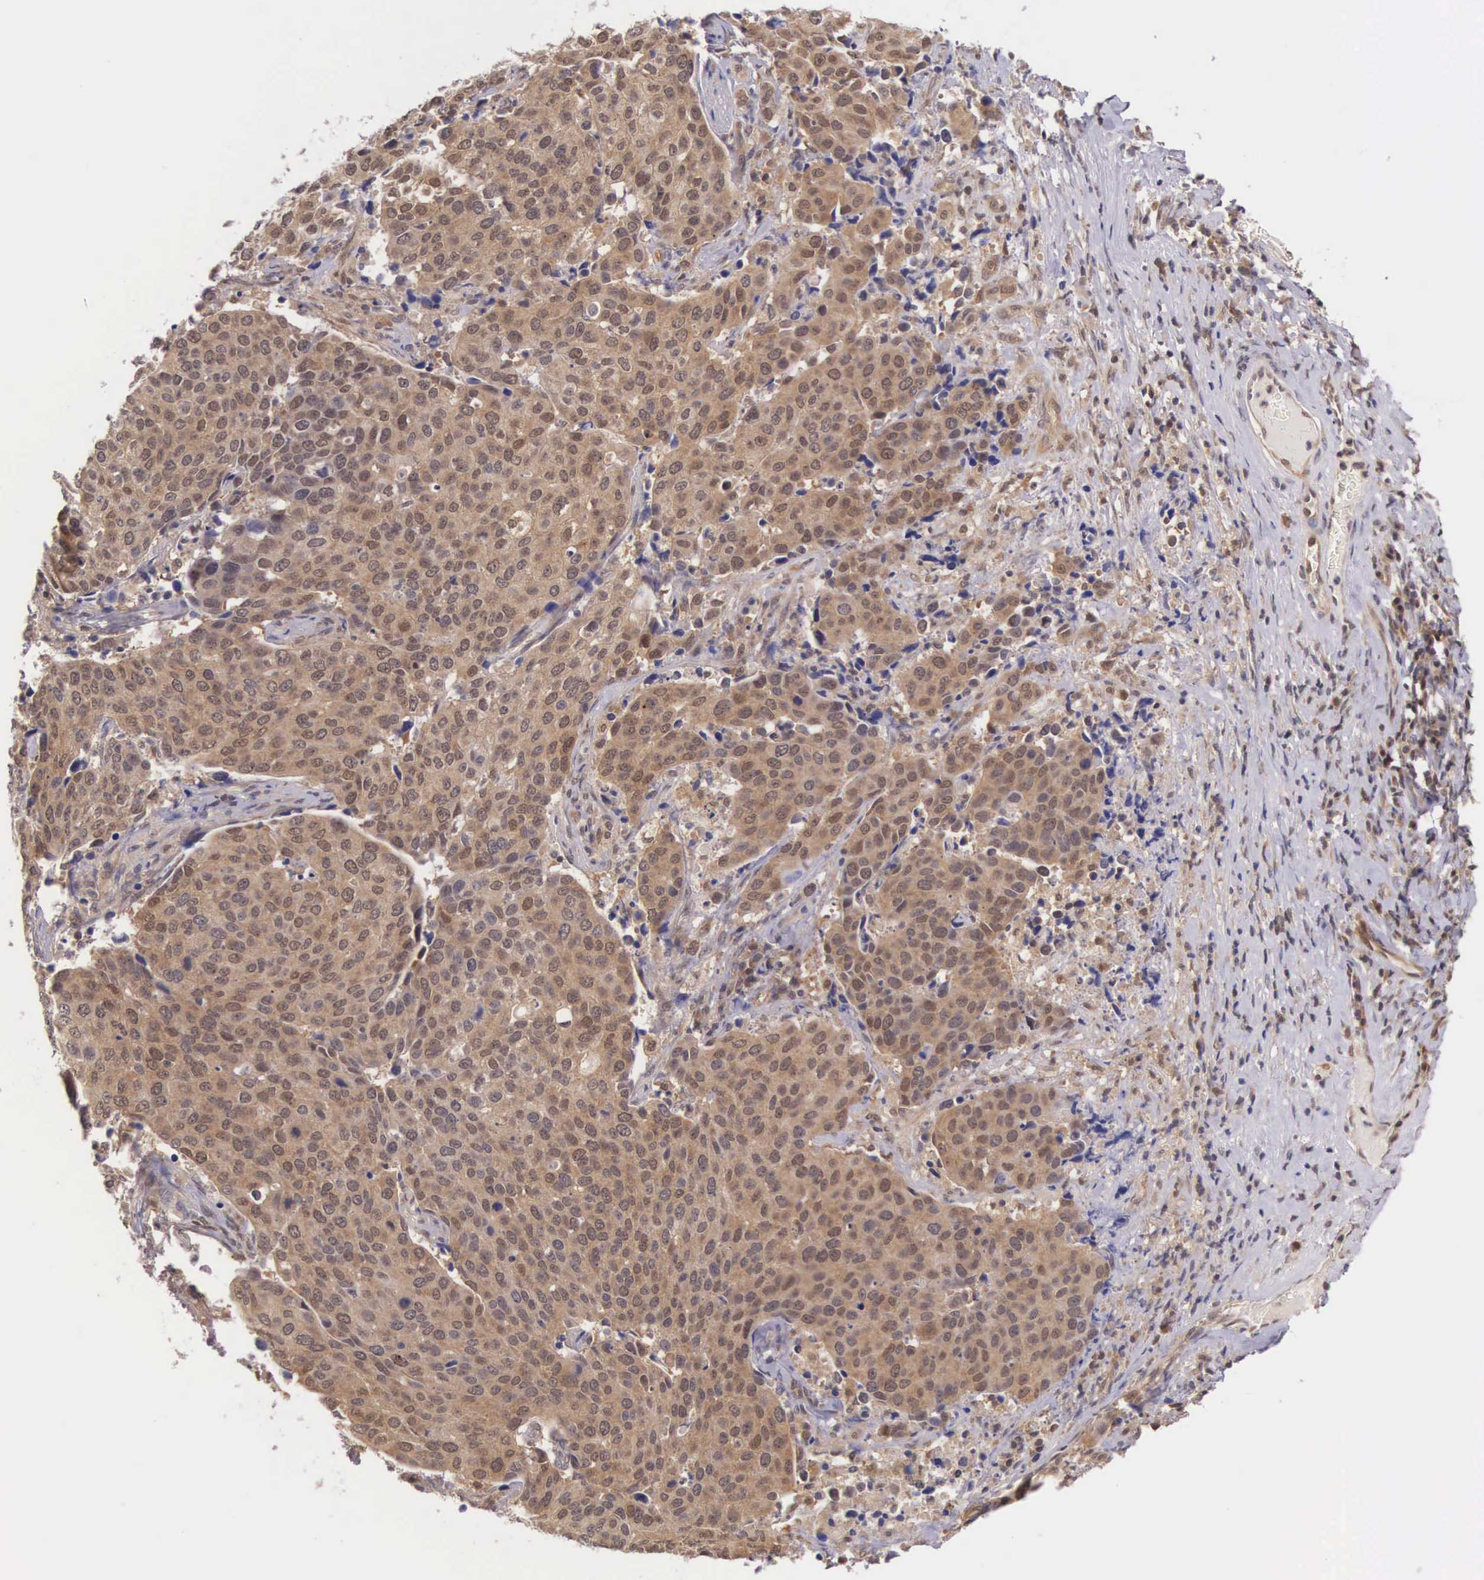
{"staining": {"intensity": "strong", "quantity": ">75%", "location": "cytoplasmic/membranous"}, "tissue": "cervical cancer", "cell_type": "Tumor cells", "image_type": "cancer", "snomed": [{"axis": "morphology", "description": "Squamous cell carcinoma, NOS"}, {"axis": "topography", "description": "Cervix"}], "caption": "Human cervical cancer (squamous cell carcinoma) stained for a protein (brown) displays strong cytoplasmic/membranous positive positivity in about >75% of tumor cells.", "gene": "IGBP1", "patient": {"sex": "female", "age": 54}}